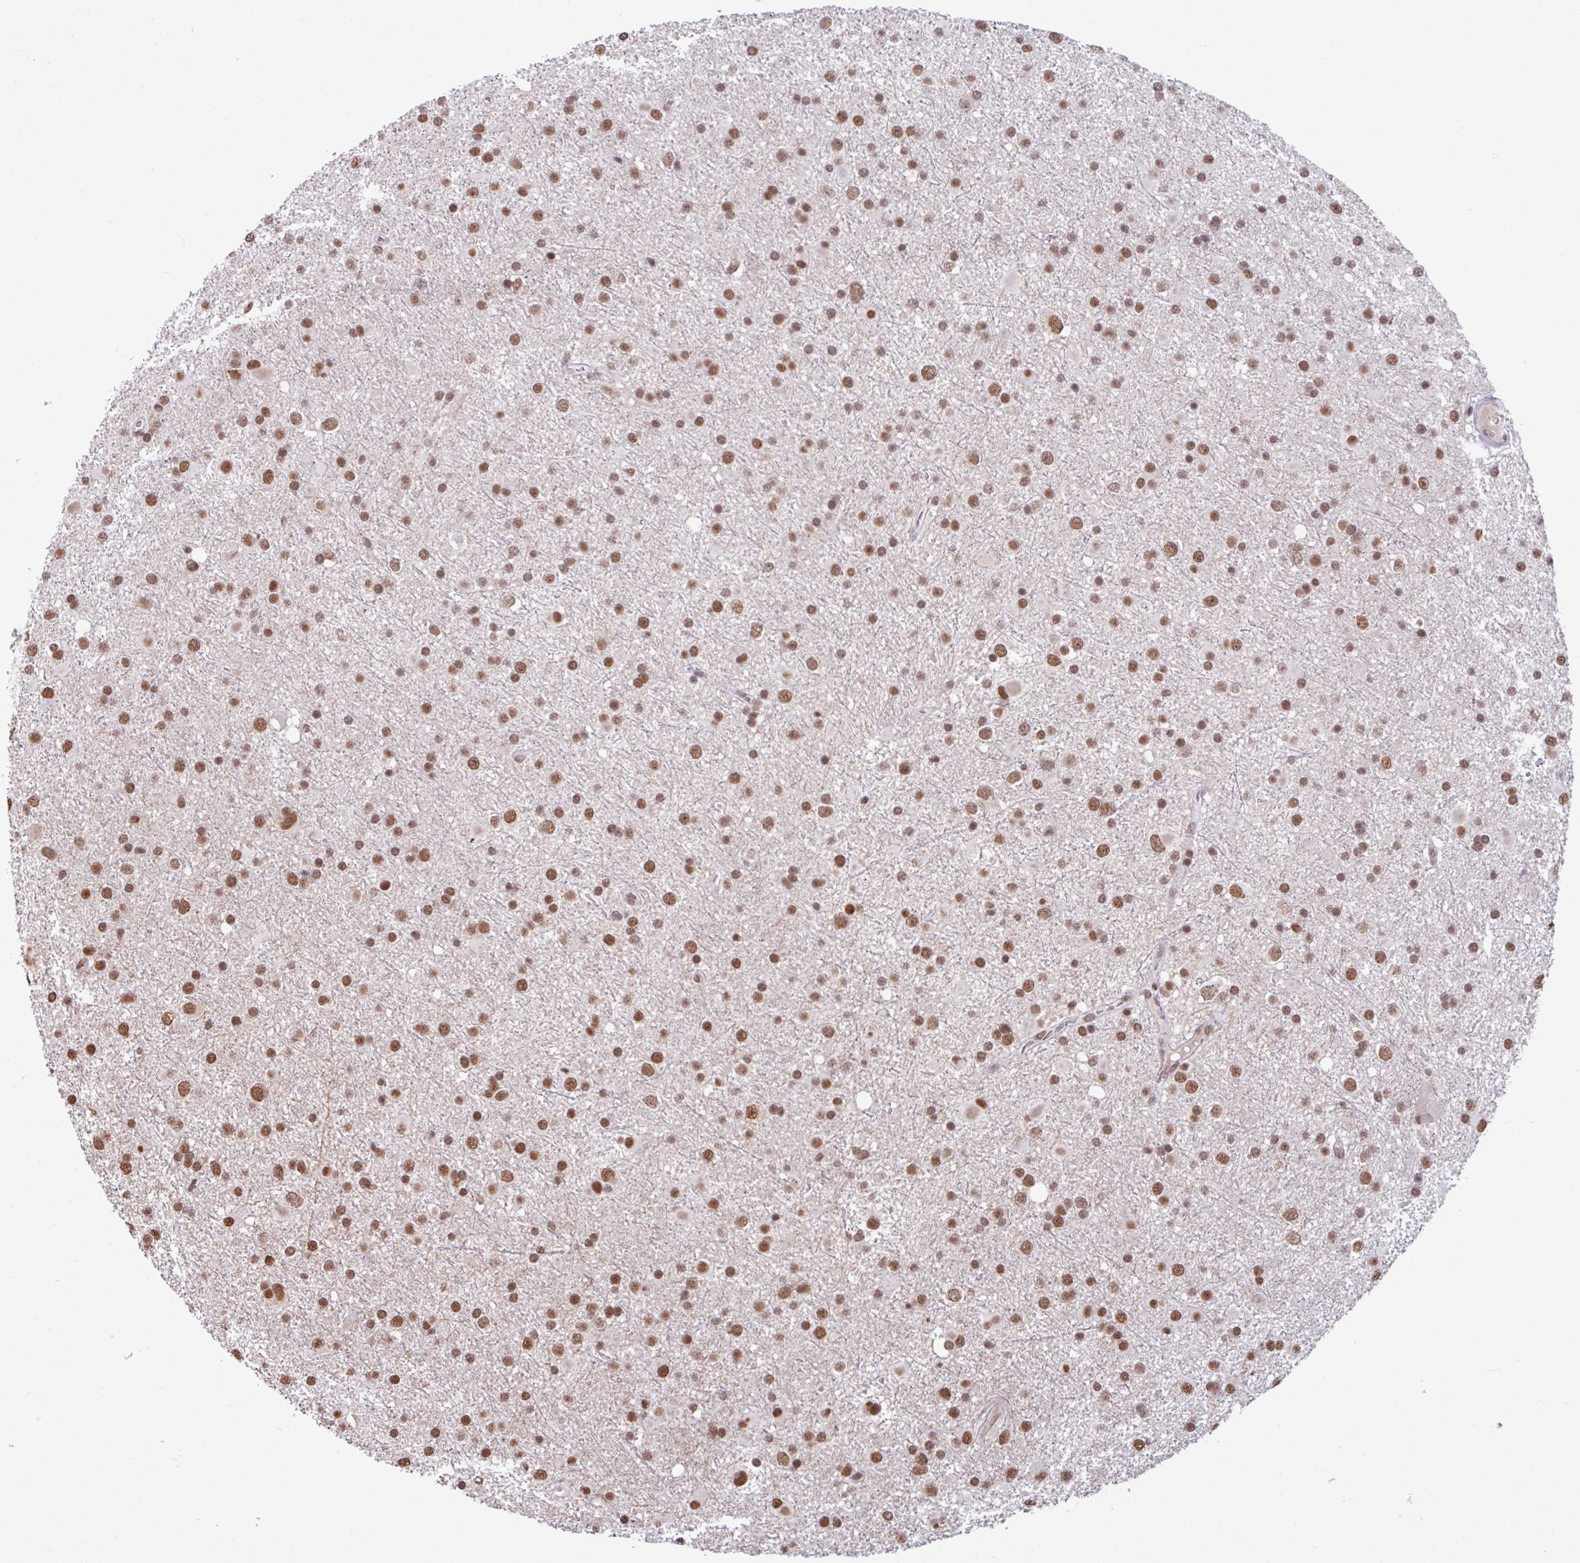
{"staining": {"intensity": "strong", "quantity": ">75%", "location": "nuclear"}, "tissue": "glioma", "cell_type": "Tumor cells", "image_type": "cancer", "snomed": [{"axis": "morphology", "description": "Glioma, malignant, Low grade"}, {"axis": "topography", "description": "Brain"}], "caption": "The image displays staining of malignant glioma (low-grade), revealing strong nuclear protein expression (brown color) within tumor cells. (DAB (3,3'-diaminobenzidine) IHC, brown staining for protein, blue staining for nuclei).", "gene": "TDG", "patient": {"sex": "female", "age": 32}}